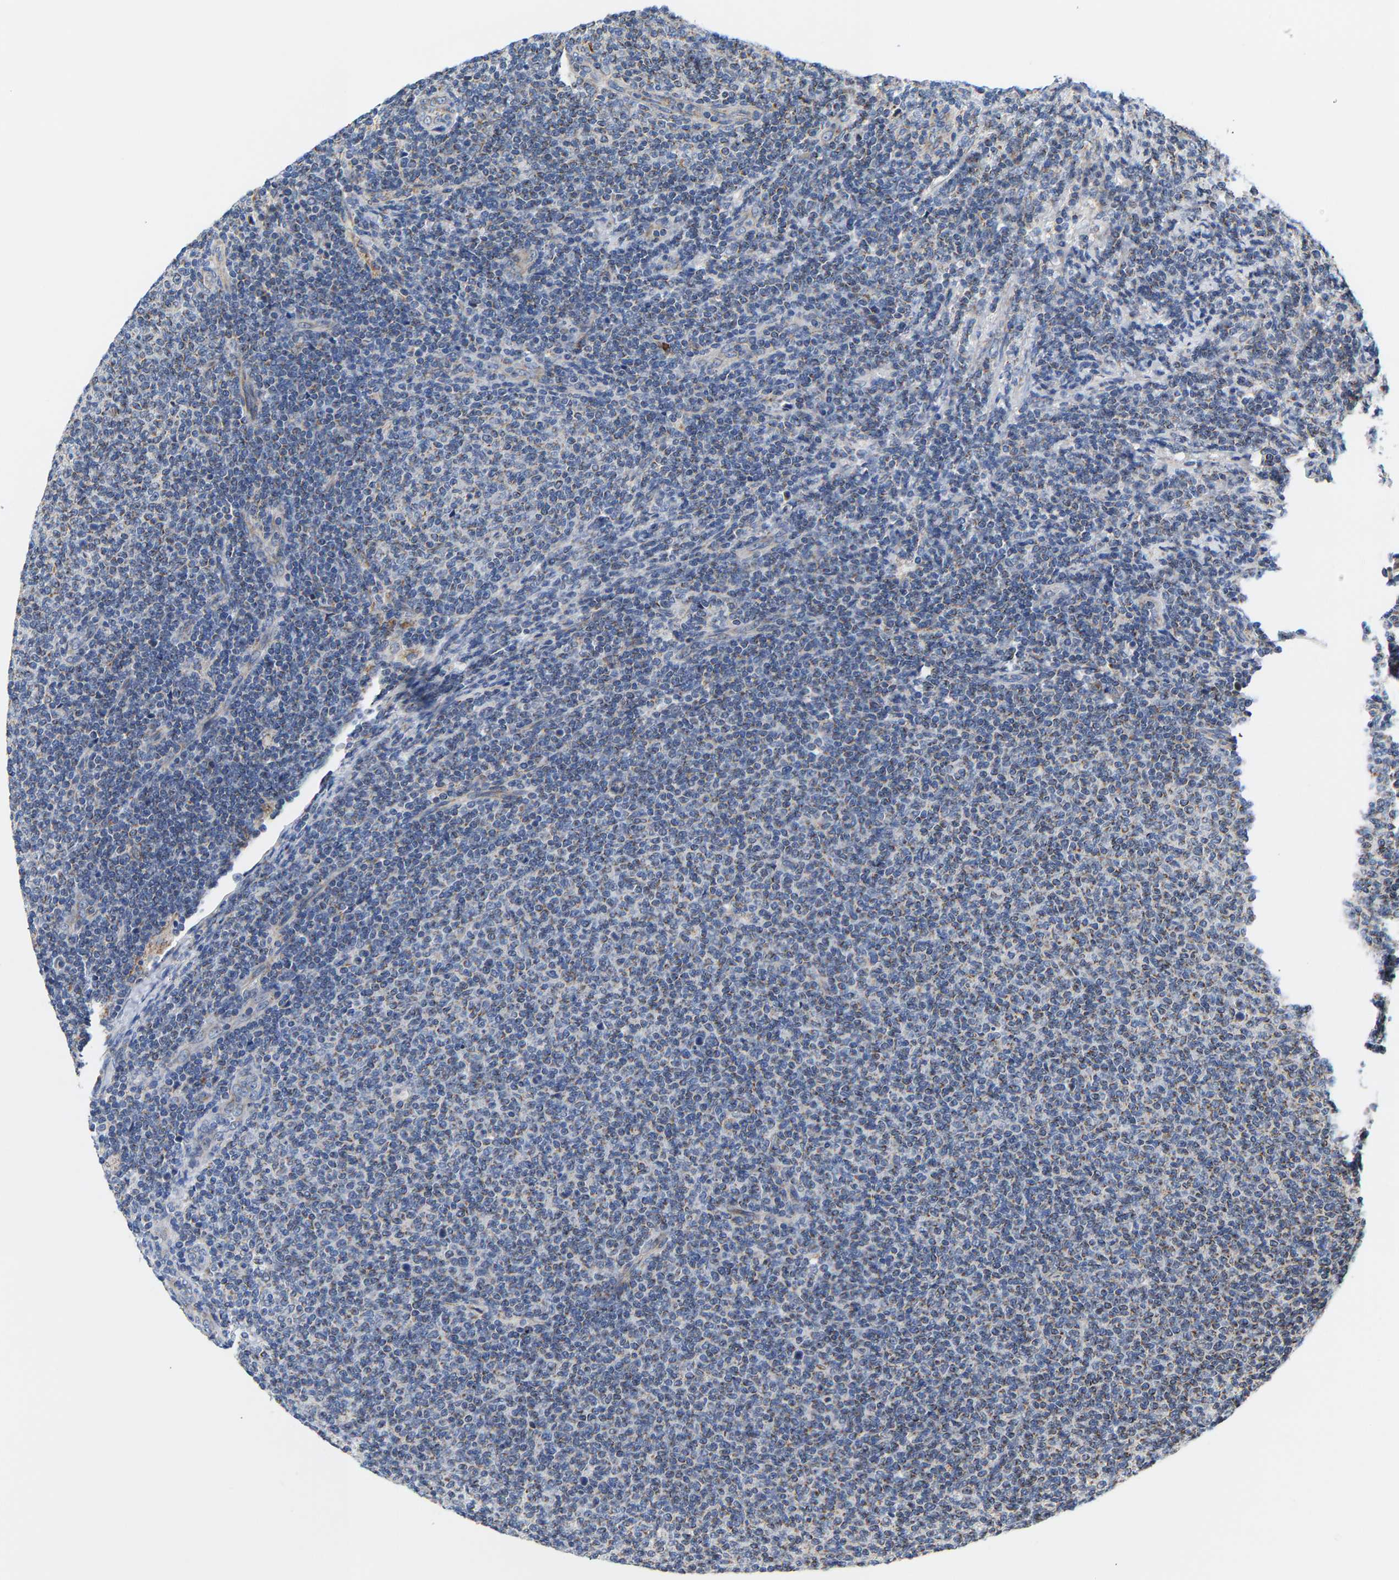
{"staining": {"intensity": "weak", "quantity": "25%-75%", "location": "cytoplasmic/membranous"}, "tissue": "lymphoma", "cell_type": "Tumor cells", "image_type": "cancer", "snomed": [{"axis": "morphology", "description": "Malignant lymphoma, non-Hodgkin's type, Low grade"}, {"axis": "topography", "description": "Lymph node"}], "caption": "A micrograph showing weak cytoplasmic/membranous staining in about 25%-75% of tumor cells in malignant lymphoma, non-Hodgkin's type (low-grade), as visualized by brown immunohistochemical staining.", "gene": "TMEM168", "patient": {"sex": "male", "age": 66}}